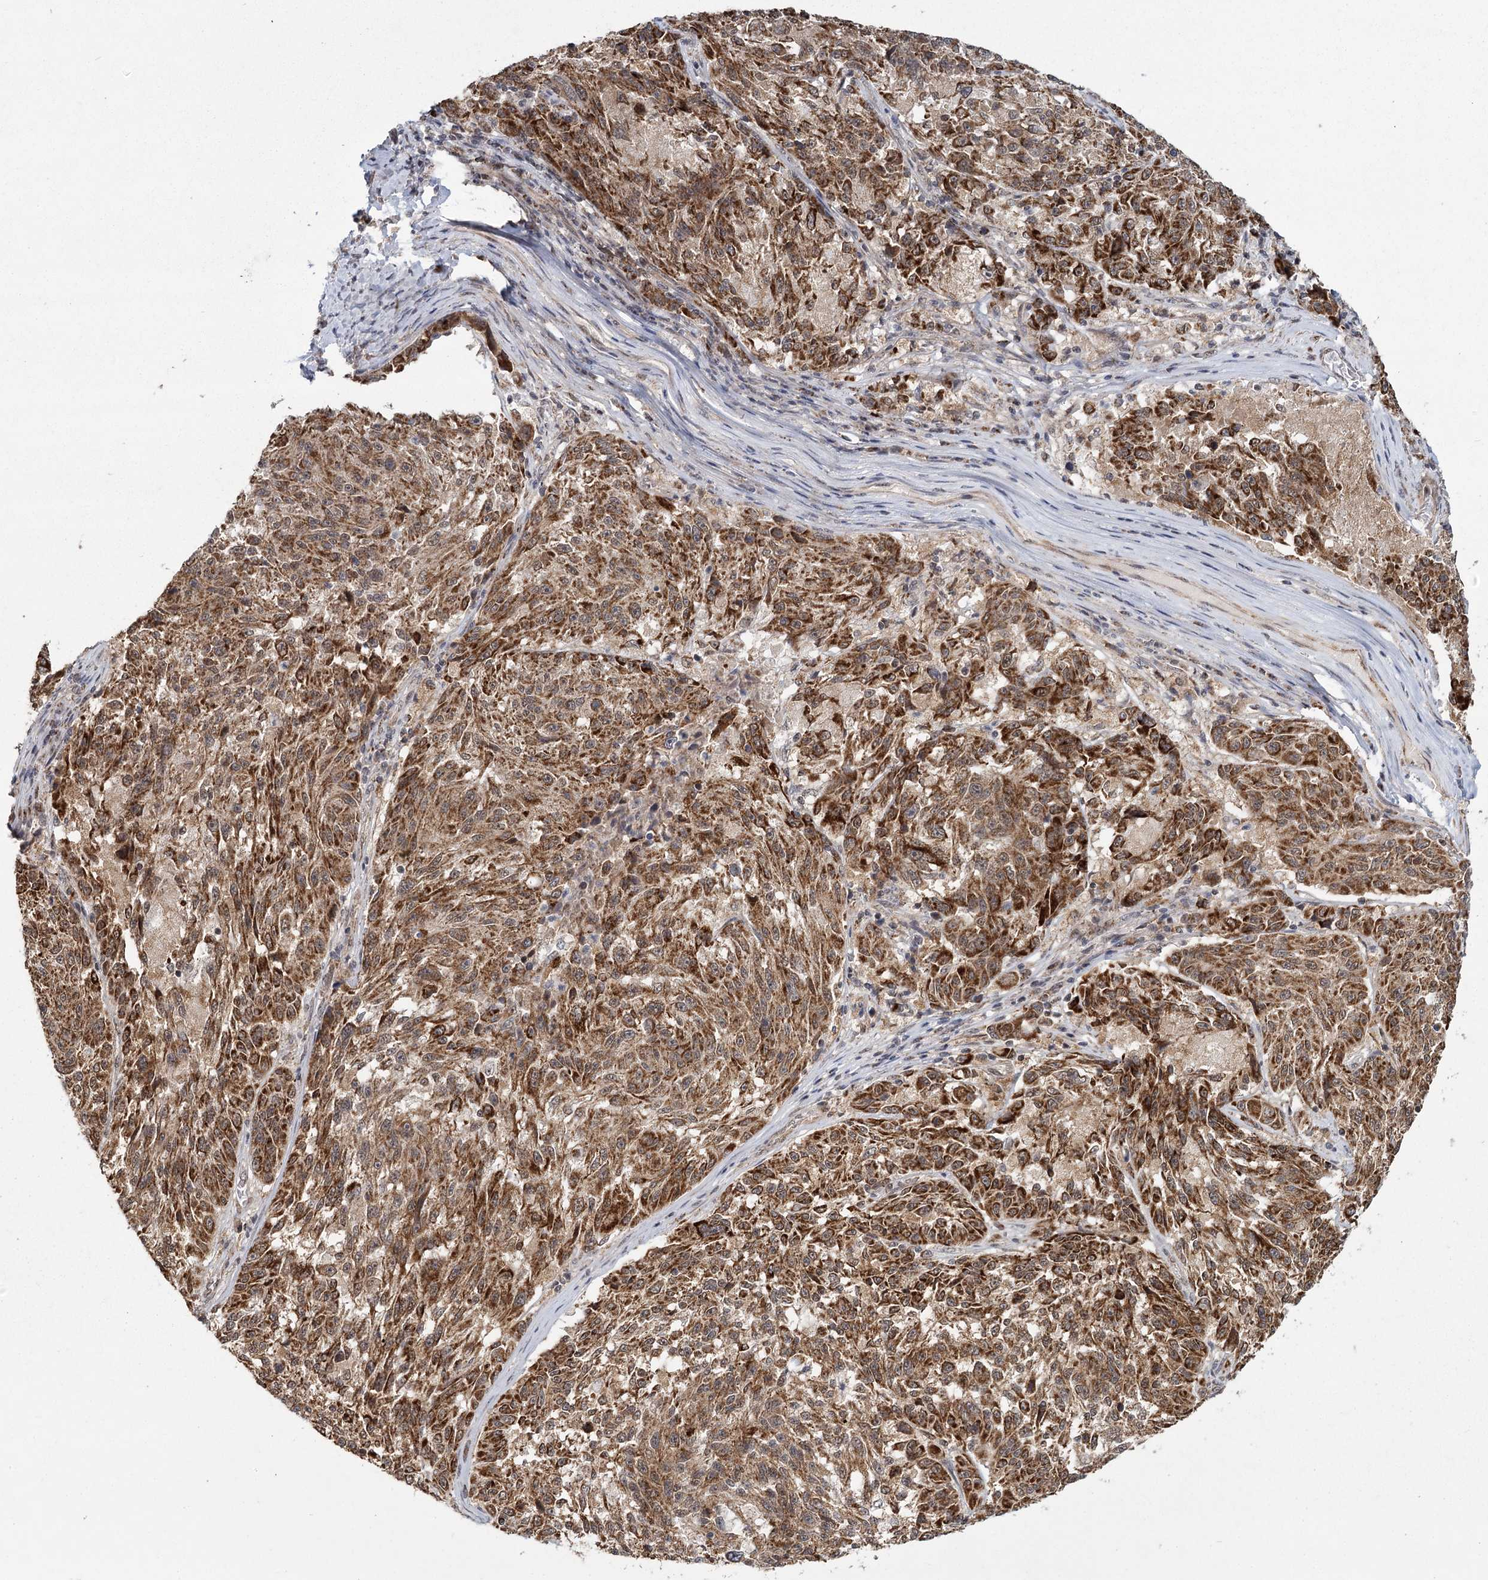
{"staining": {"intensity": "strong", "quantity": ">75%", "location": "cytoplasmic/membranous"}, "tissue": "melanoma", "cell_type": "Tumor cells", "image_type": "cancer", "snomed": [{"axis": "morphology", "description": "Malignant melanoma, NOS"}, {"axis": "topography", "description": "Skin"}], "caption": "An immunohistochemistry (IHC) micrograph of neoplastic tissue is shown. Protein staining in brown labels strong cytoplasmic/membranous positivity in malignant melanoma within tumor cells.", "gene": "ZCCHC24", "patient": {"sex": "male", "age": 53}}